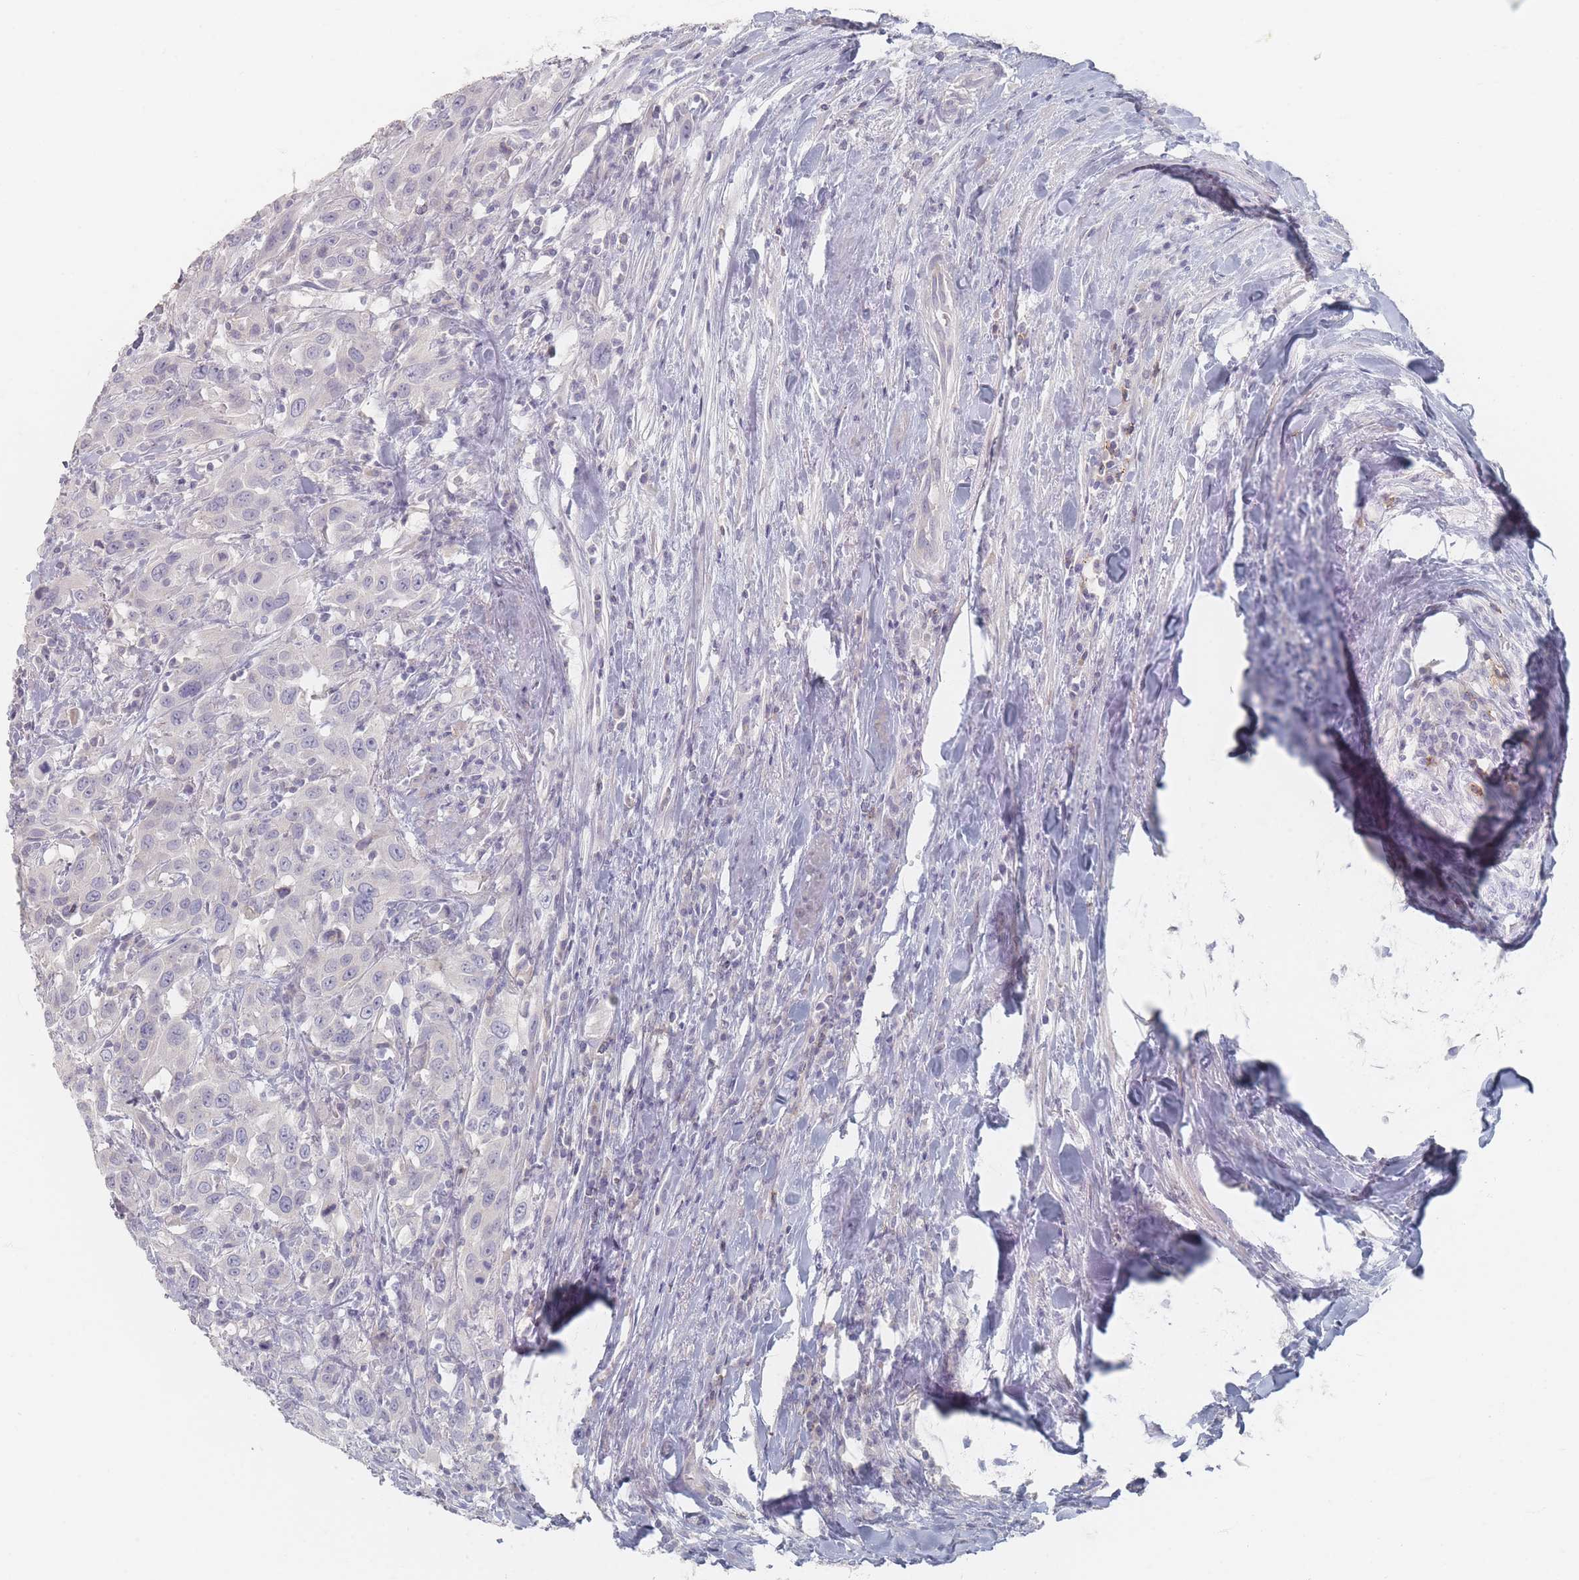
{"staining": {"intensity": "negative", "quantity": "none", "location": "none"}, "tissue": "urothelial cancer", "cell_type": "Tumor cells", "image_type": "cancer", "snomed": [{"axis": "morphology", "description": "Urothelial carcinoma, High grade"}, {"axis": "topography", "description": "Urinary bladder"}], "caption": "The IHC image has no significant expression in tumor cells of urothelial cancer tissue.", "gene": "CD37", "patient": {"sex": "male", "age": 61}}